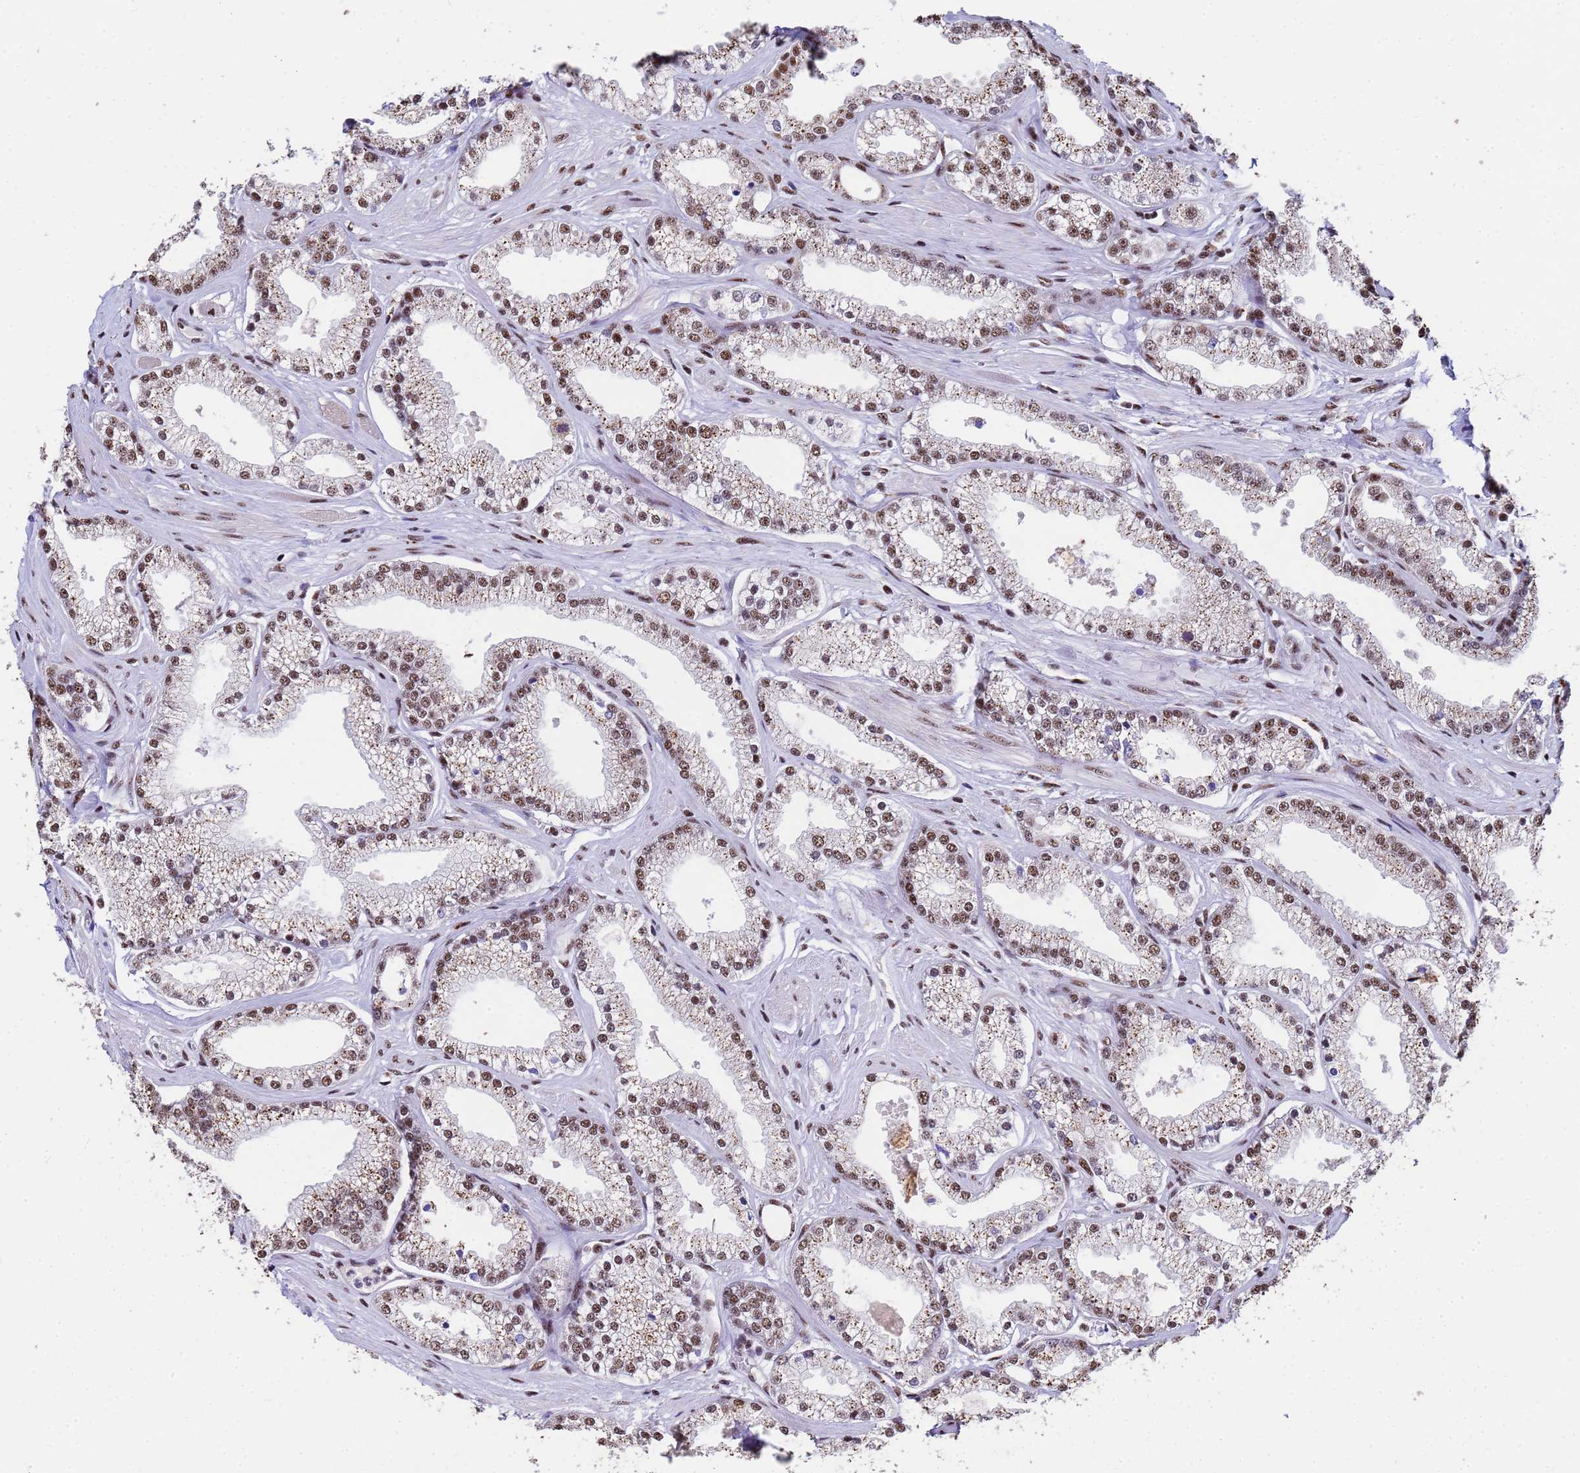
{"staining": {"intensity": "moderate", "quantity": ">75%", "location": "cytoplasmic/membranous,nuclear"}, "tissue": "prostate cancer", "cell_type": "Tumor cells", "image_type": "cancer", "snomed": [{"axis": "morphology", "description": "Adenocarcinoma, High grade"}, {"axis": "topography", "description": "Prostate"}], "caption": "A medium amount of moderate cytoplasmic/membranous and nuclear staining is present in about >75% of tumor cells in high-grade adenocarcinoma (prostate) tissue.", "gene": "SF3B2", "patient": {"sex": "male", "age": 67}}